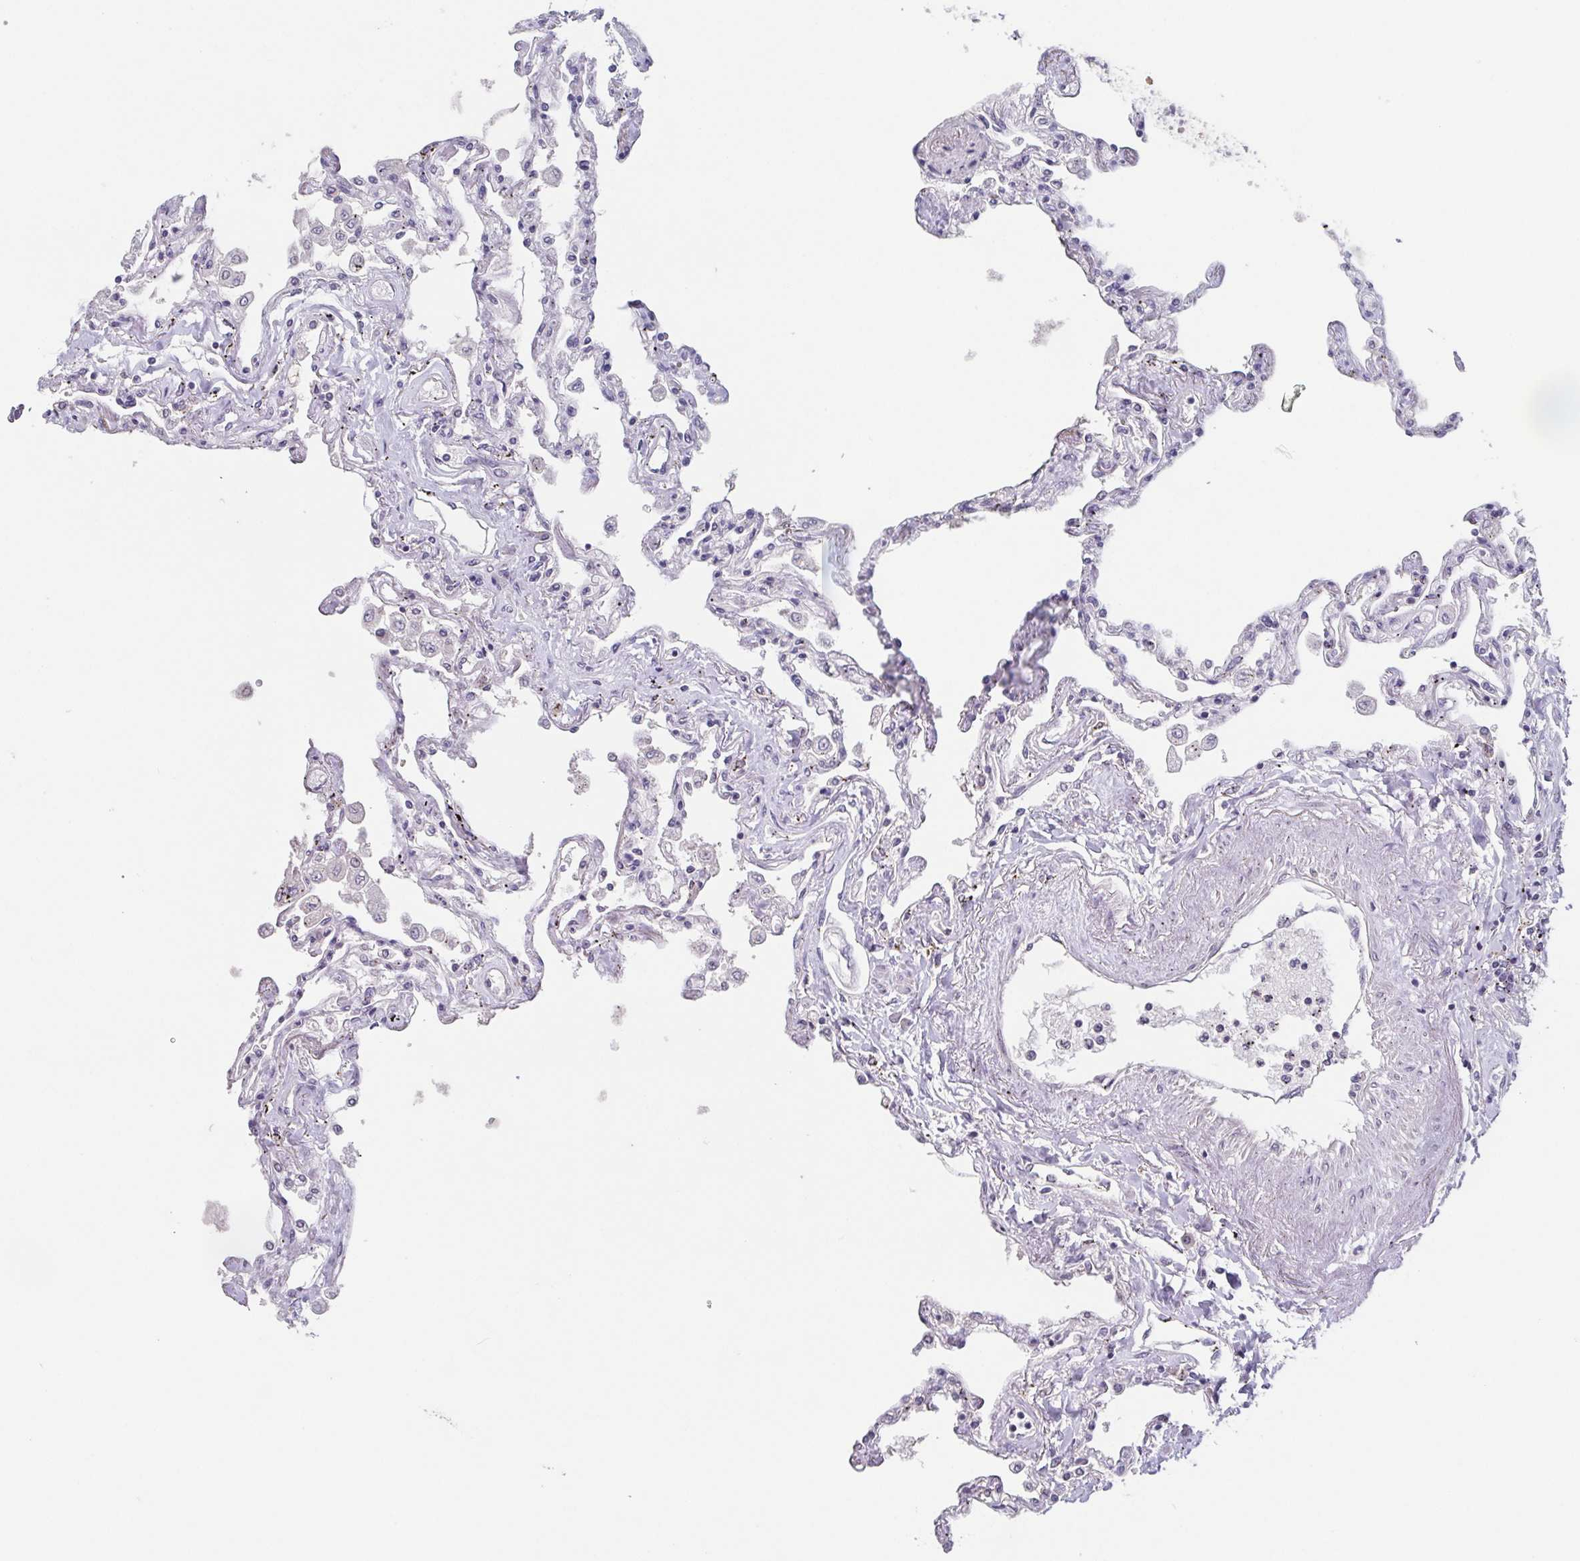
{"staining": {"intensity": "negative", "quantity": "none", "location": "none"}, "tissue": "lung", "cell_type": "Alveolar cells", "image_type": "normal", "snomed": [{"axis": "morphology", "description": "Normal tissue, NOS"}, {"axis": "morphology", "description": "Adenocarcinoma, NOS"}, {"axis": "topography", "description": "Cartilage tissue"}, {"axis": "topography", "description": "Lung"}], "caption": "An immunohistochemistry image of unremarkable lung is shown. There is no staining in alveolar cells of lung. Brightfield microscopy of IHC stained with DAB (brown) and hematoxylin (blue), captured at high magnification.", "gene": "GHRL", "patient": {"sex": "female", "age": 67}}